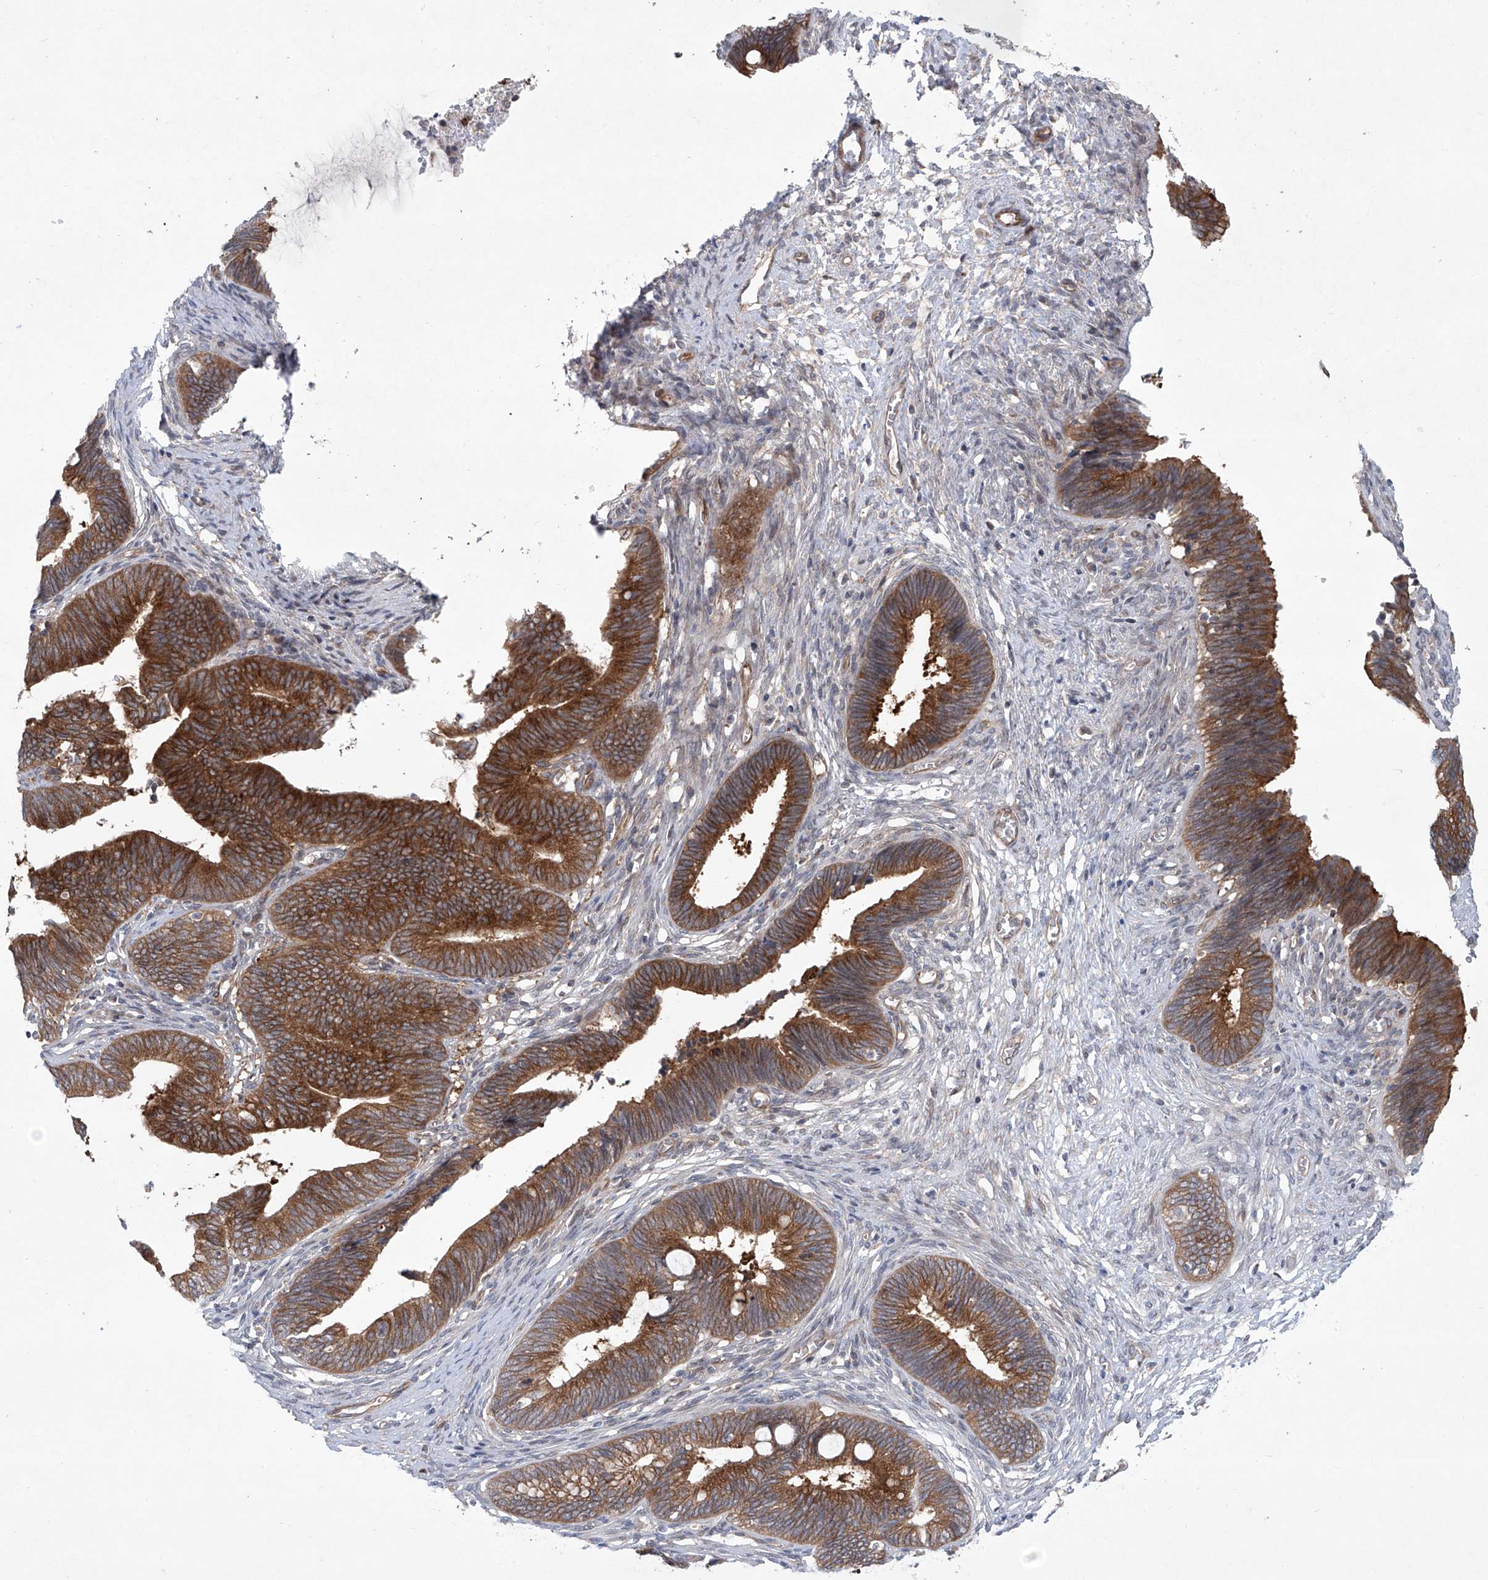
{"staining": {"intensity": "strong", "quantity": ">75%", "location": "cytoplasmic/membranous"}, "tissue": "cervical cancer", "cell_type": "Tumor cells", "image_type": "cancer", "snomed": [{"axis": "morphology", "description": "Adenocarcinoma, NOS"}, {"axis": "topography", "description": "Cervix"}], "caption": "A high amount of strong cytoplasmic/membranous staining is seen in approximately >75% of tumor cells in cervical adenocarcinoma tissue.", "gene": "KLC4", "patient": {"sex": "female", "age": 44}}